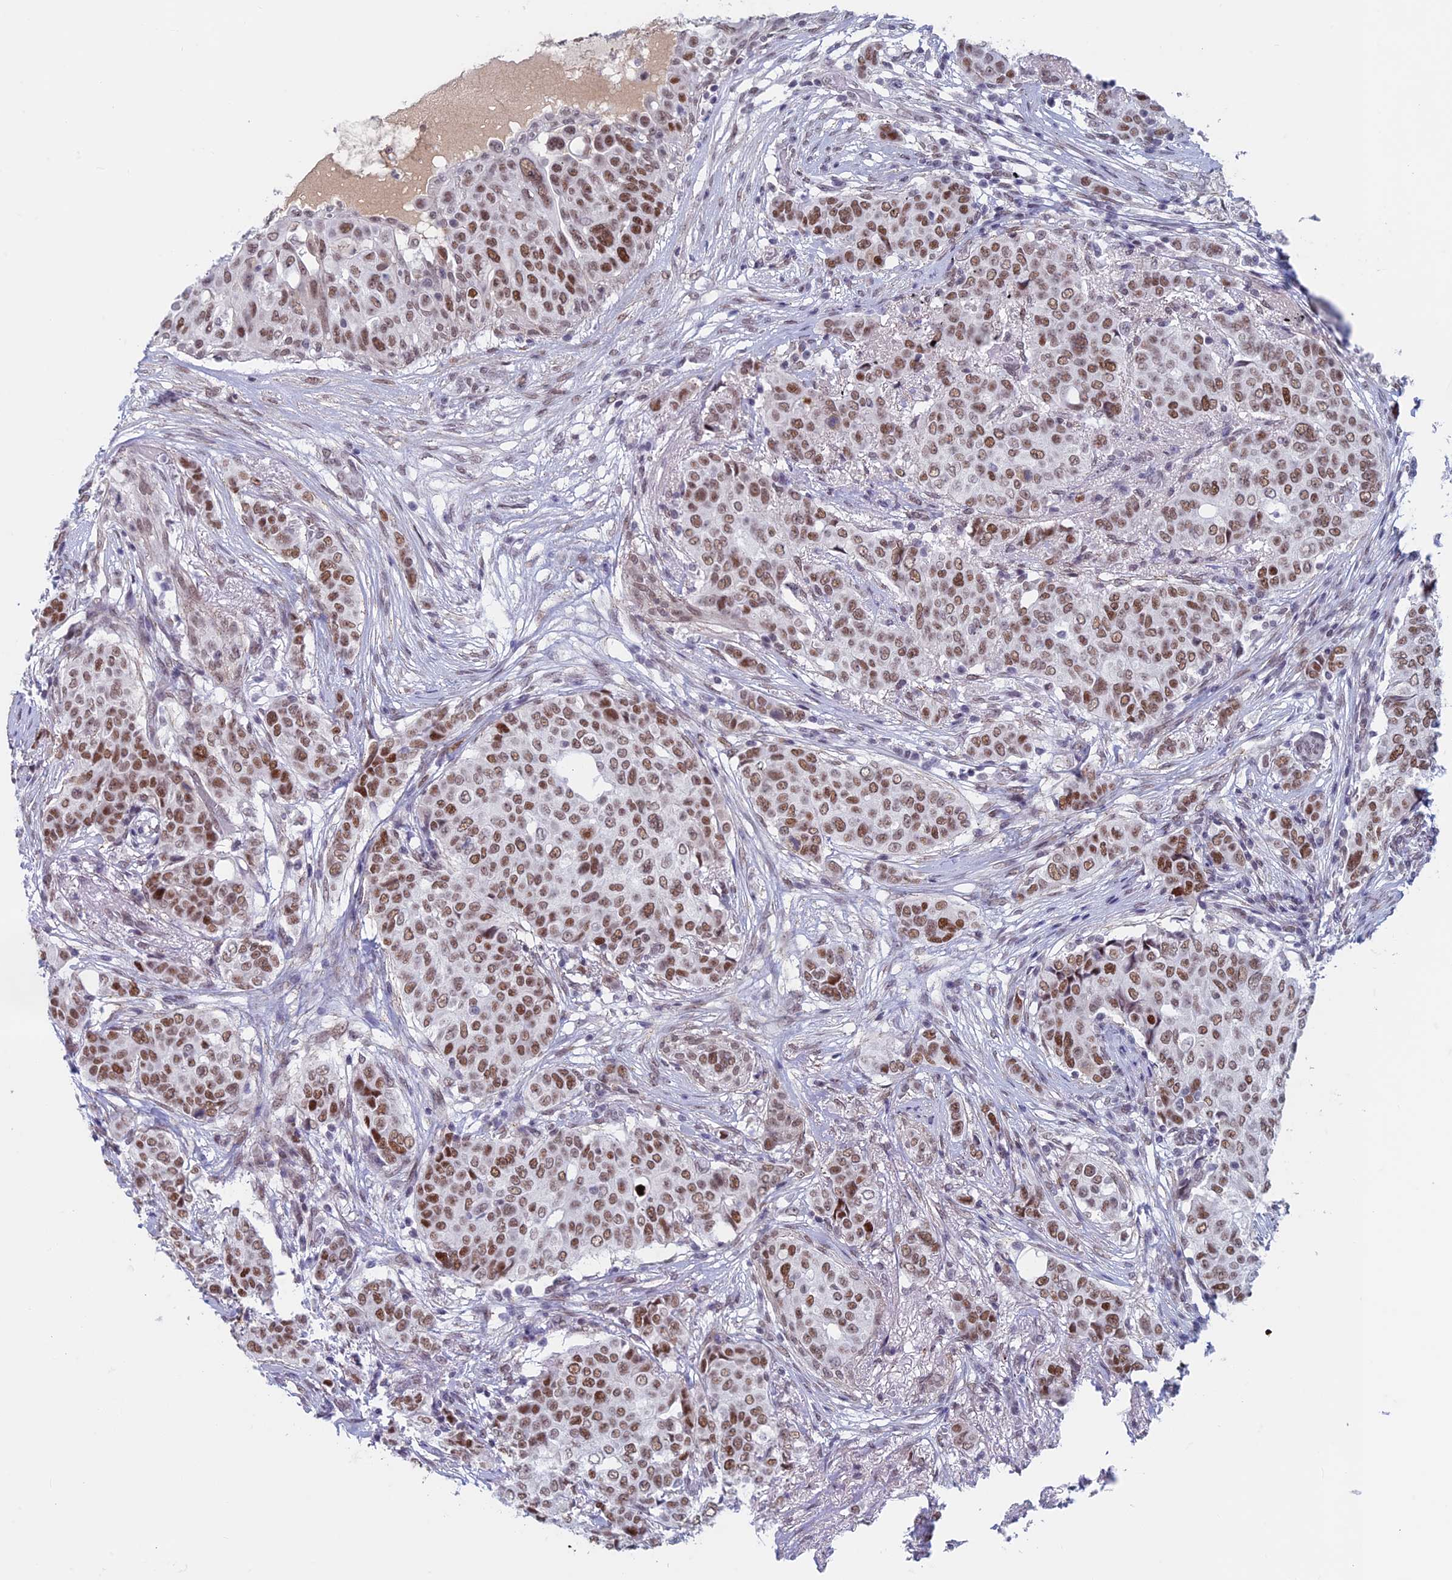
{"staining": {"intensity": "moderate", "quantity": ">75%", "location": "nuclear"}, "tissue": "breast cancer", "cell_type": "Tumor cells", "image_type": "cancer", "snomed": [{"axis": "morphology", "description": "Lobular carcinoma"}, {"axis": "topography", "description": "Breast"}], "caption": "This micrograph shows immunohistochemistry staining of human breast cancer (lobular carcinoma), with medium moderate nuclear expression in approximately >75% of tumor cells.", "gene": "ASH2L", "patient": {"sex": "female", "age": 51}}